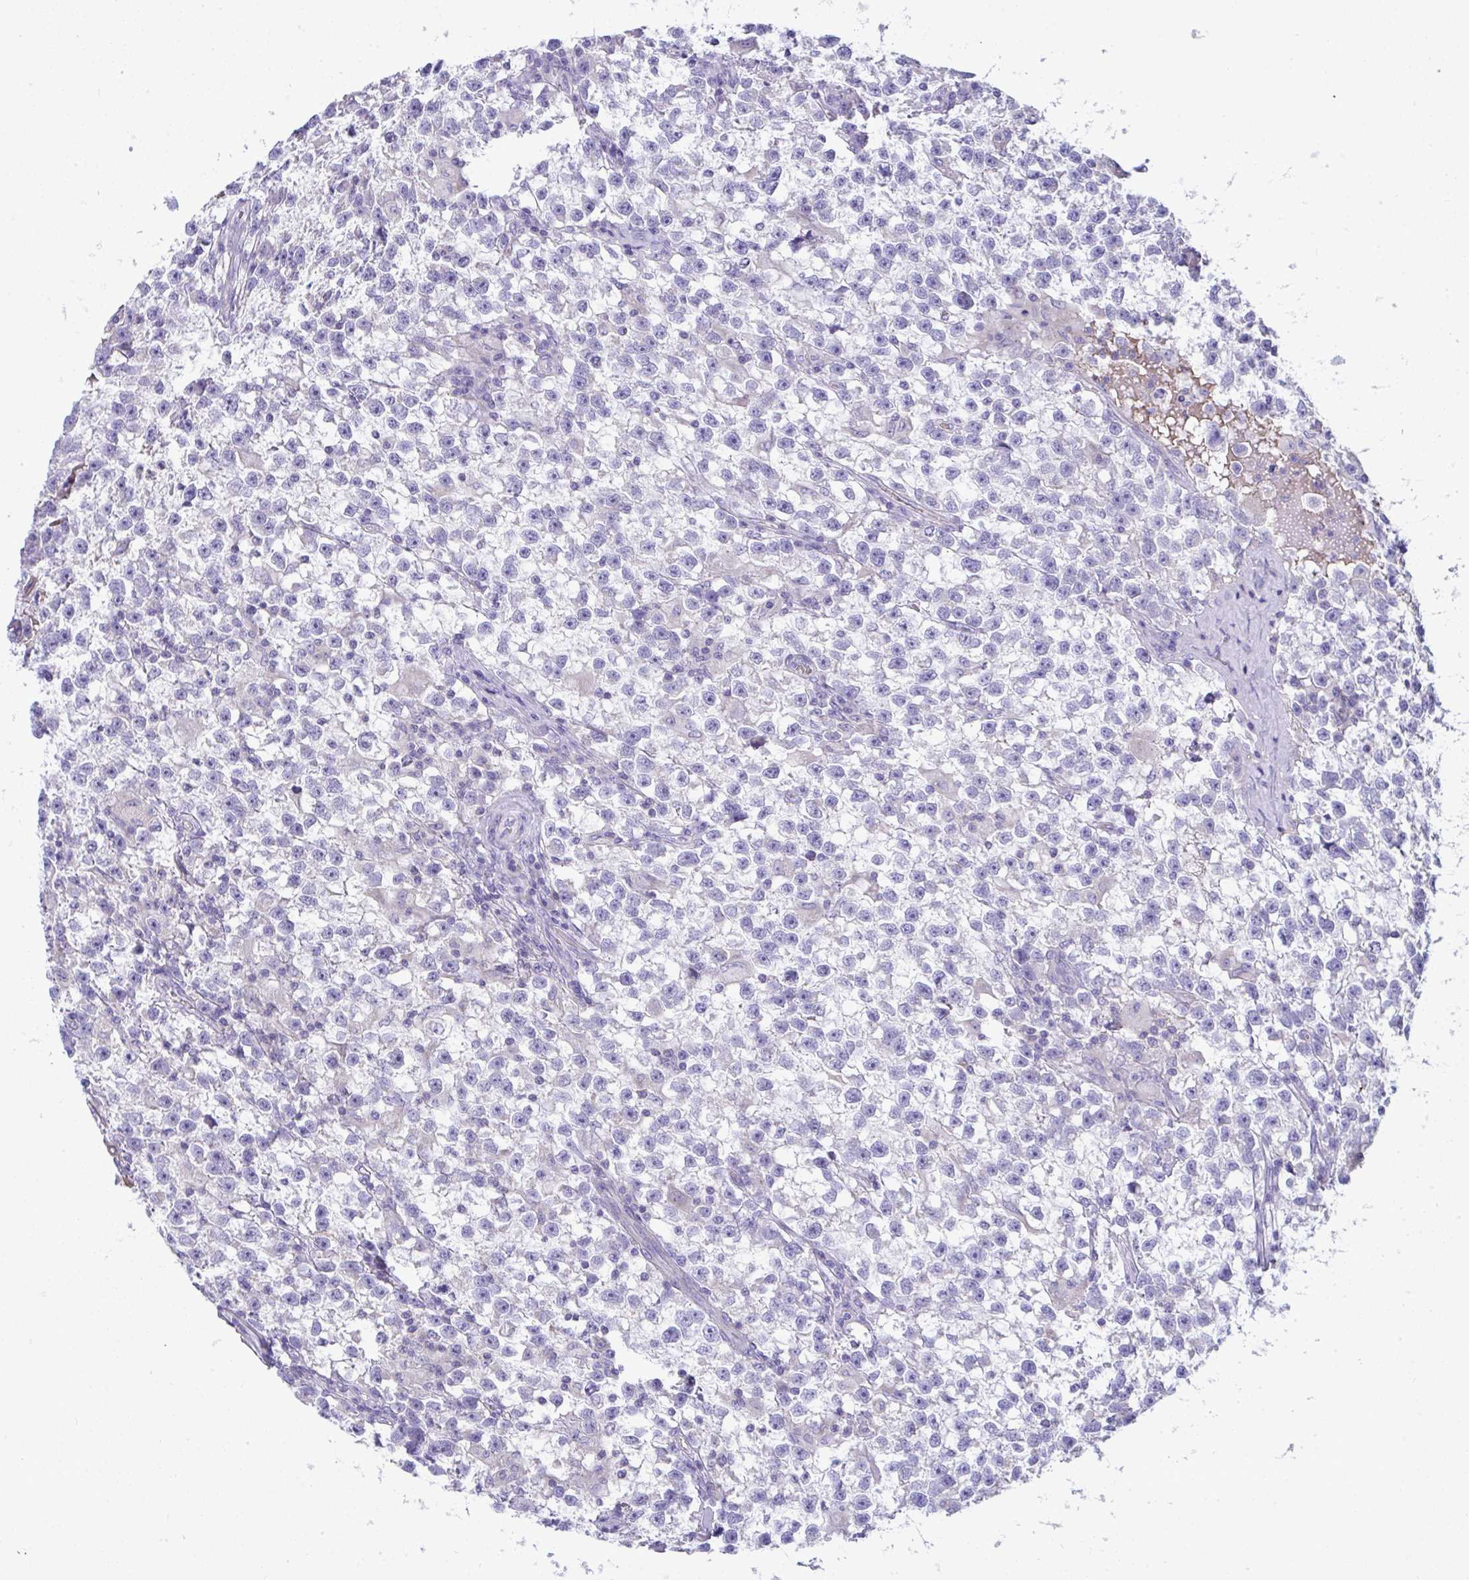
{"staining": {"intensity": "negative", "quantity": "none", "location": "none"}, "tissue": "testis cancer", "cell_type": "Tumor cells", "image_type": "cancer", "snomed": [{"axis": "morphology", "description": "Seminoma, NOS"}, {"axis": "topography", "description": "Testis"}], "caption": "Human testis seminoma stained for a protein using IHC shows no expression in tumor cells.", "gene": "PLA2G12B", "patient": {"sex": "male", "age": 31}}